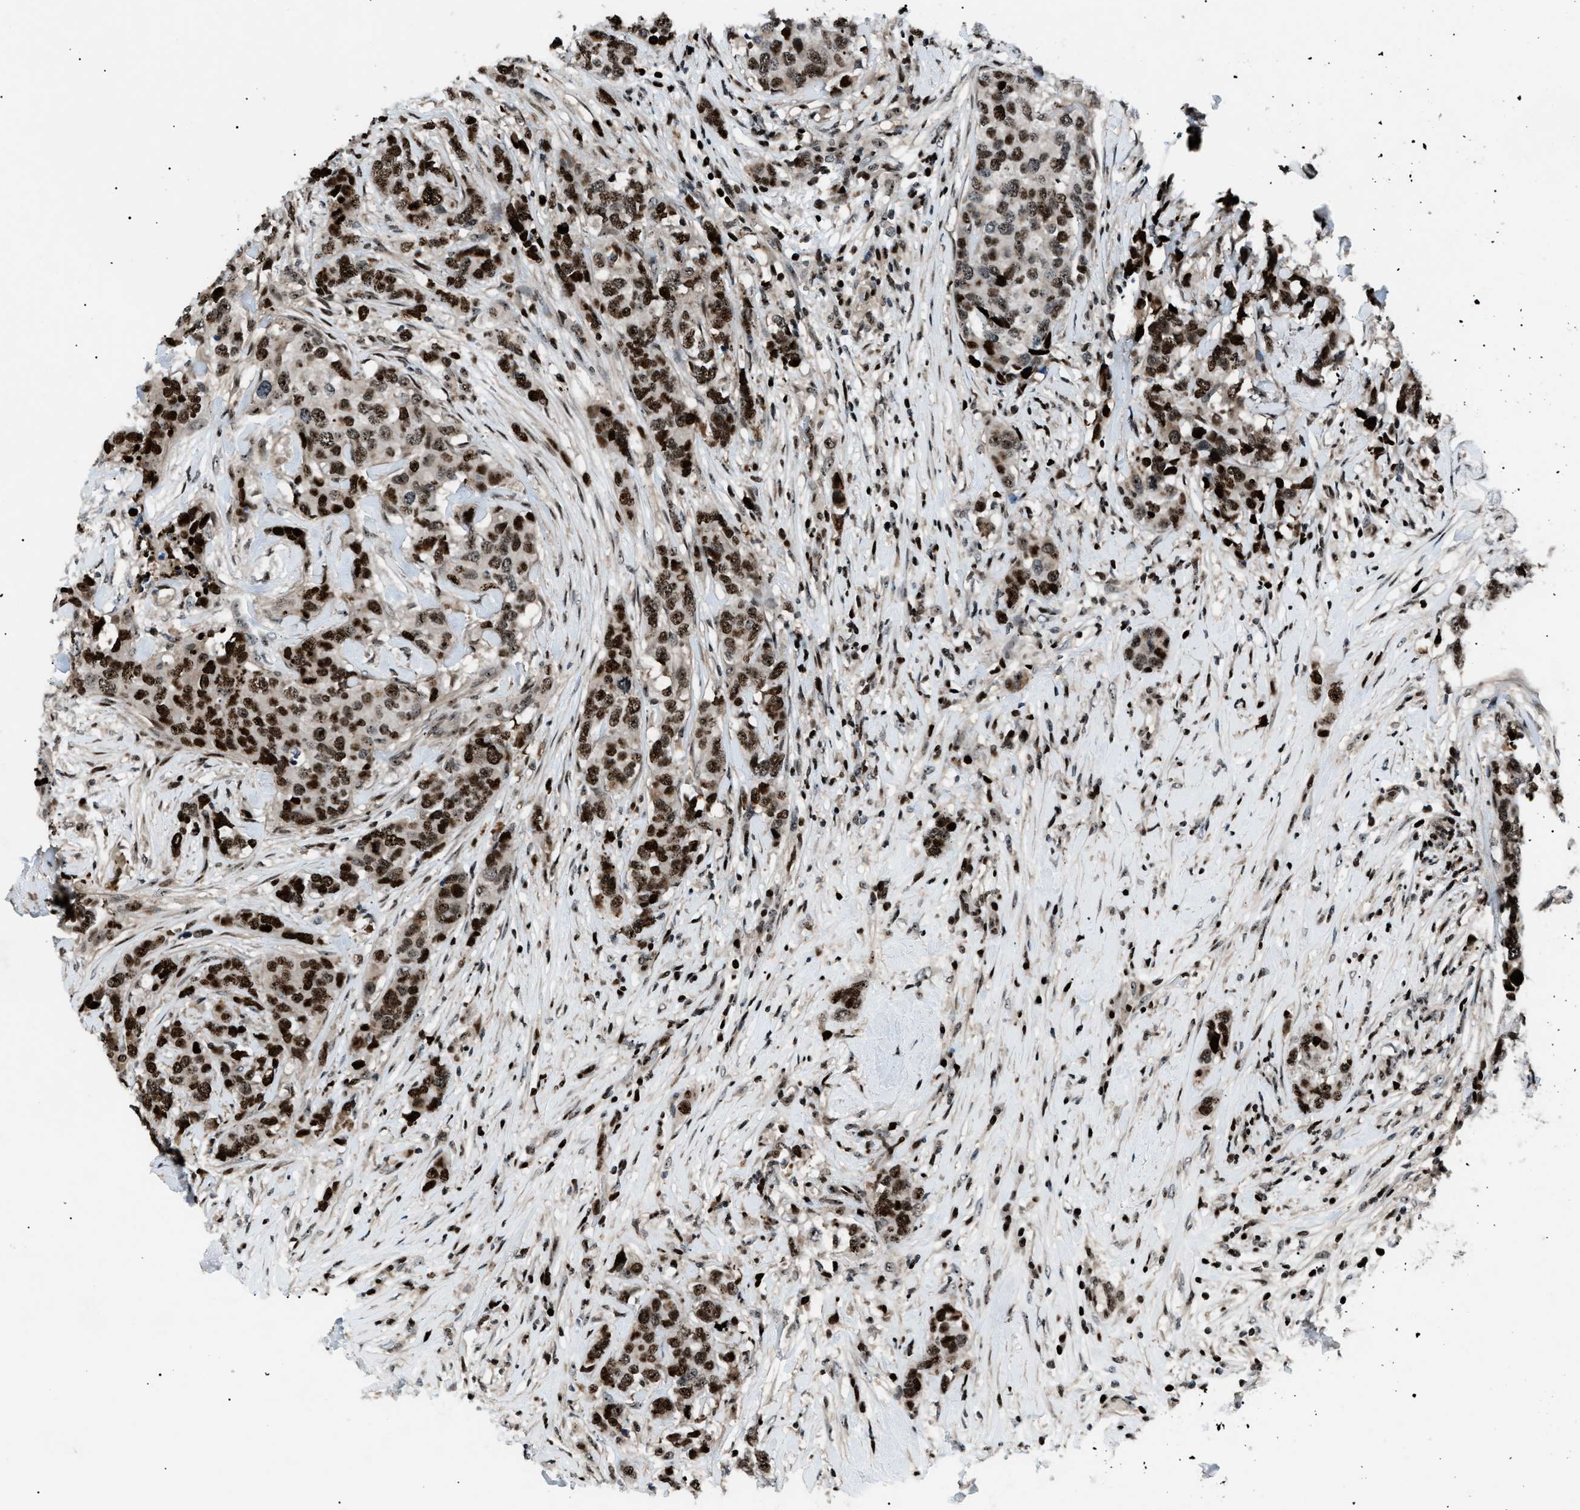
{"staining": {"intensity": "moderate", "quantity": "25%-75%", "location": "cytoplasmic/membranous,nuclear"}, "tissue": "breast cancer", "cell_type": "Tumor cells", "image_type": "cancer", "snomed": [{"axis": "morphology", "description": "Lobular carcinoma"}, {"axis": "topography", "description": "Breast"}], "caption": "Tumor cells show medium levels of moderate cytoplasmic/membranous and nuclear staining in approximately 25%-75% of cells in lobular carcinoma (breast). (brown staining indicates protein expression, while blue staining denotes nuclei).", "gene": "PRKX", "patient": {"sex": "female", "age": 59}}